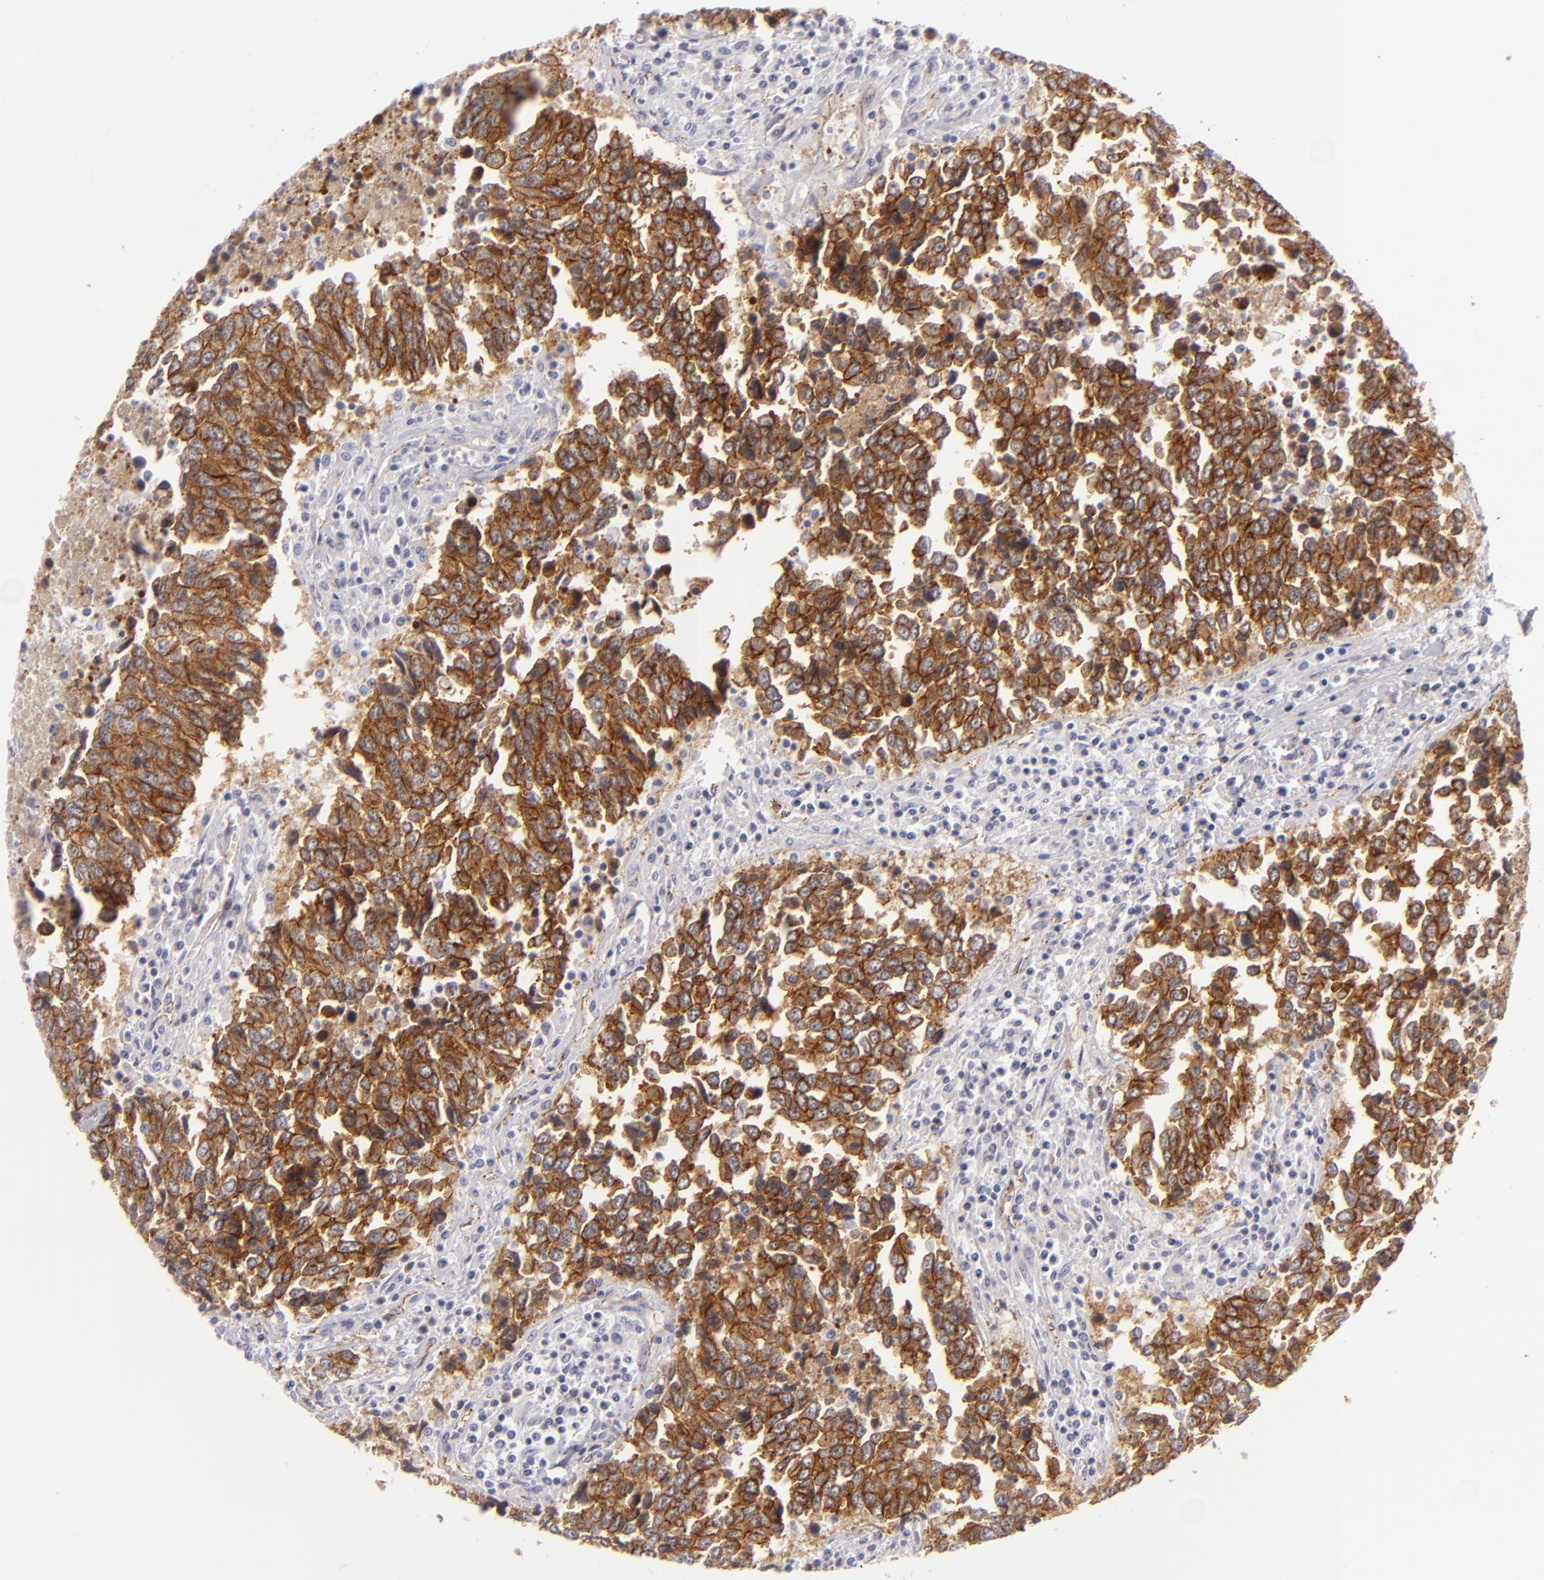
{"staining": {"intensity": "strong", "quantity": ">75%", "location": "cytoplasmic/membranous"}, "tissue": "urothelial cancer", "cell_type": "Tumor cells", "image_type": "cancer", "snomed": [{"axis": "morphology", "description": "Urothelial carcinoma, High grade"}, {"axis": "topography", "description": "Urinary bladder"}], "caption": "Urothelial cancer stained for a protein demonstrates strong cytoplasmic/membranous positivity in tumor cells.", "gene": "JUP", "patient": {"sex": "male", "age": 86}}